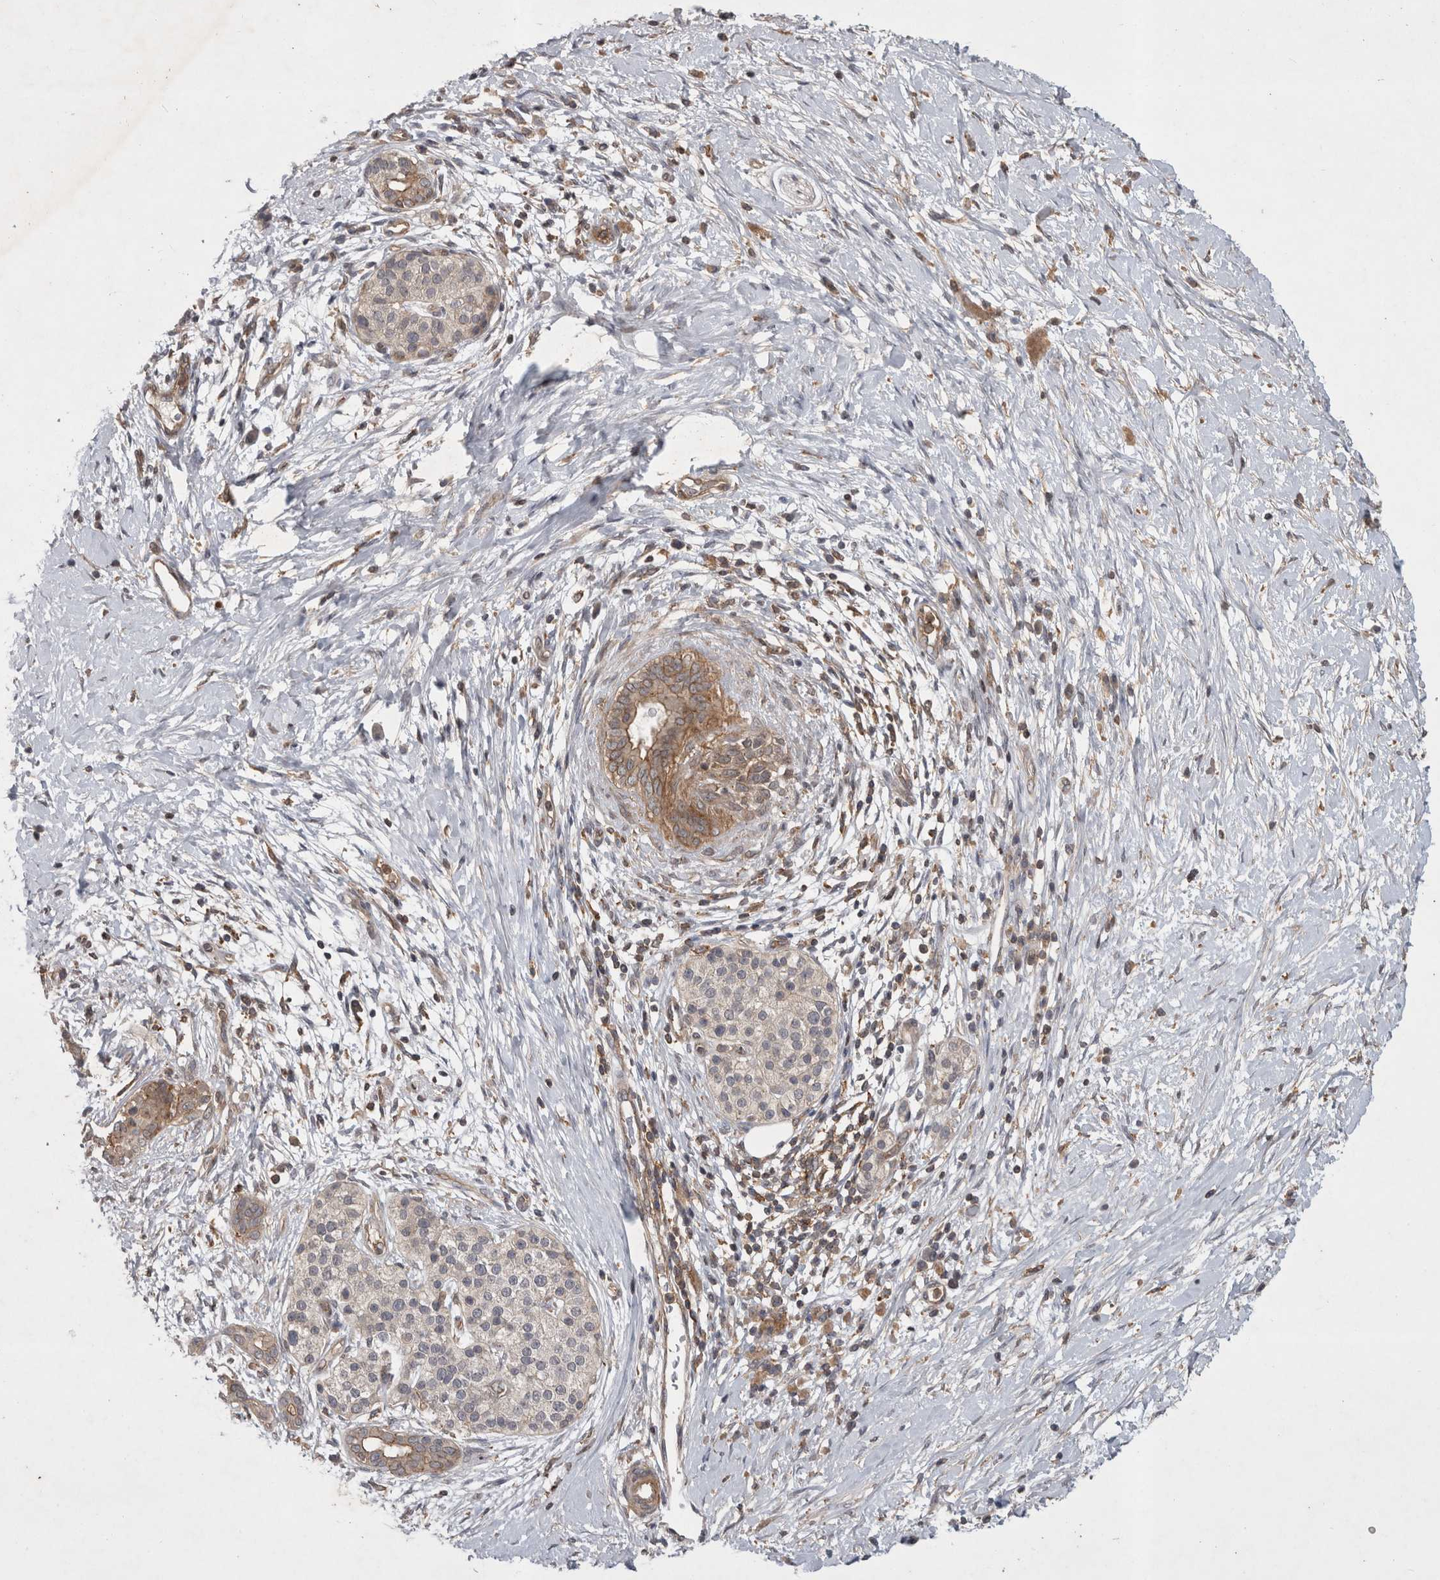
{"staining": {"intensity": "weak", "quantity": "25%-75%", "location": "cytoplasmic/membranous"}, "tissue": "pancreatic cancer", "cell_type": "Tumor cells", "image_type": "cancer", "snomed": [{"axis": "morphology", "description": "Adenocarcinoma, NOS"}, {"axis": "topography", "description": "Pancreas"}], "caption": "IHC micrograph of neoplastic tissue: human adenocarcinoma (pancreatic) stained using immunohistochemistry demonstrates low levels of weak protein expression localized specifically in the cytoplasmic/membranous of tumor cells, appearing as a cytoplasmic/membranous brown color.", "gene": "SPATA48", "patient": {"sex": "male", "age": 58}}